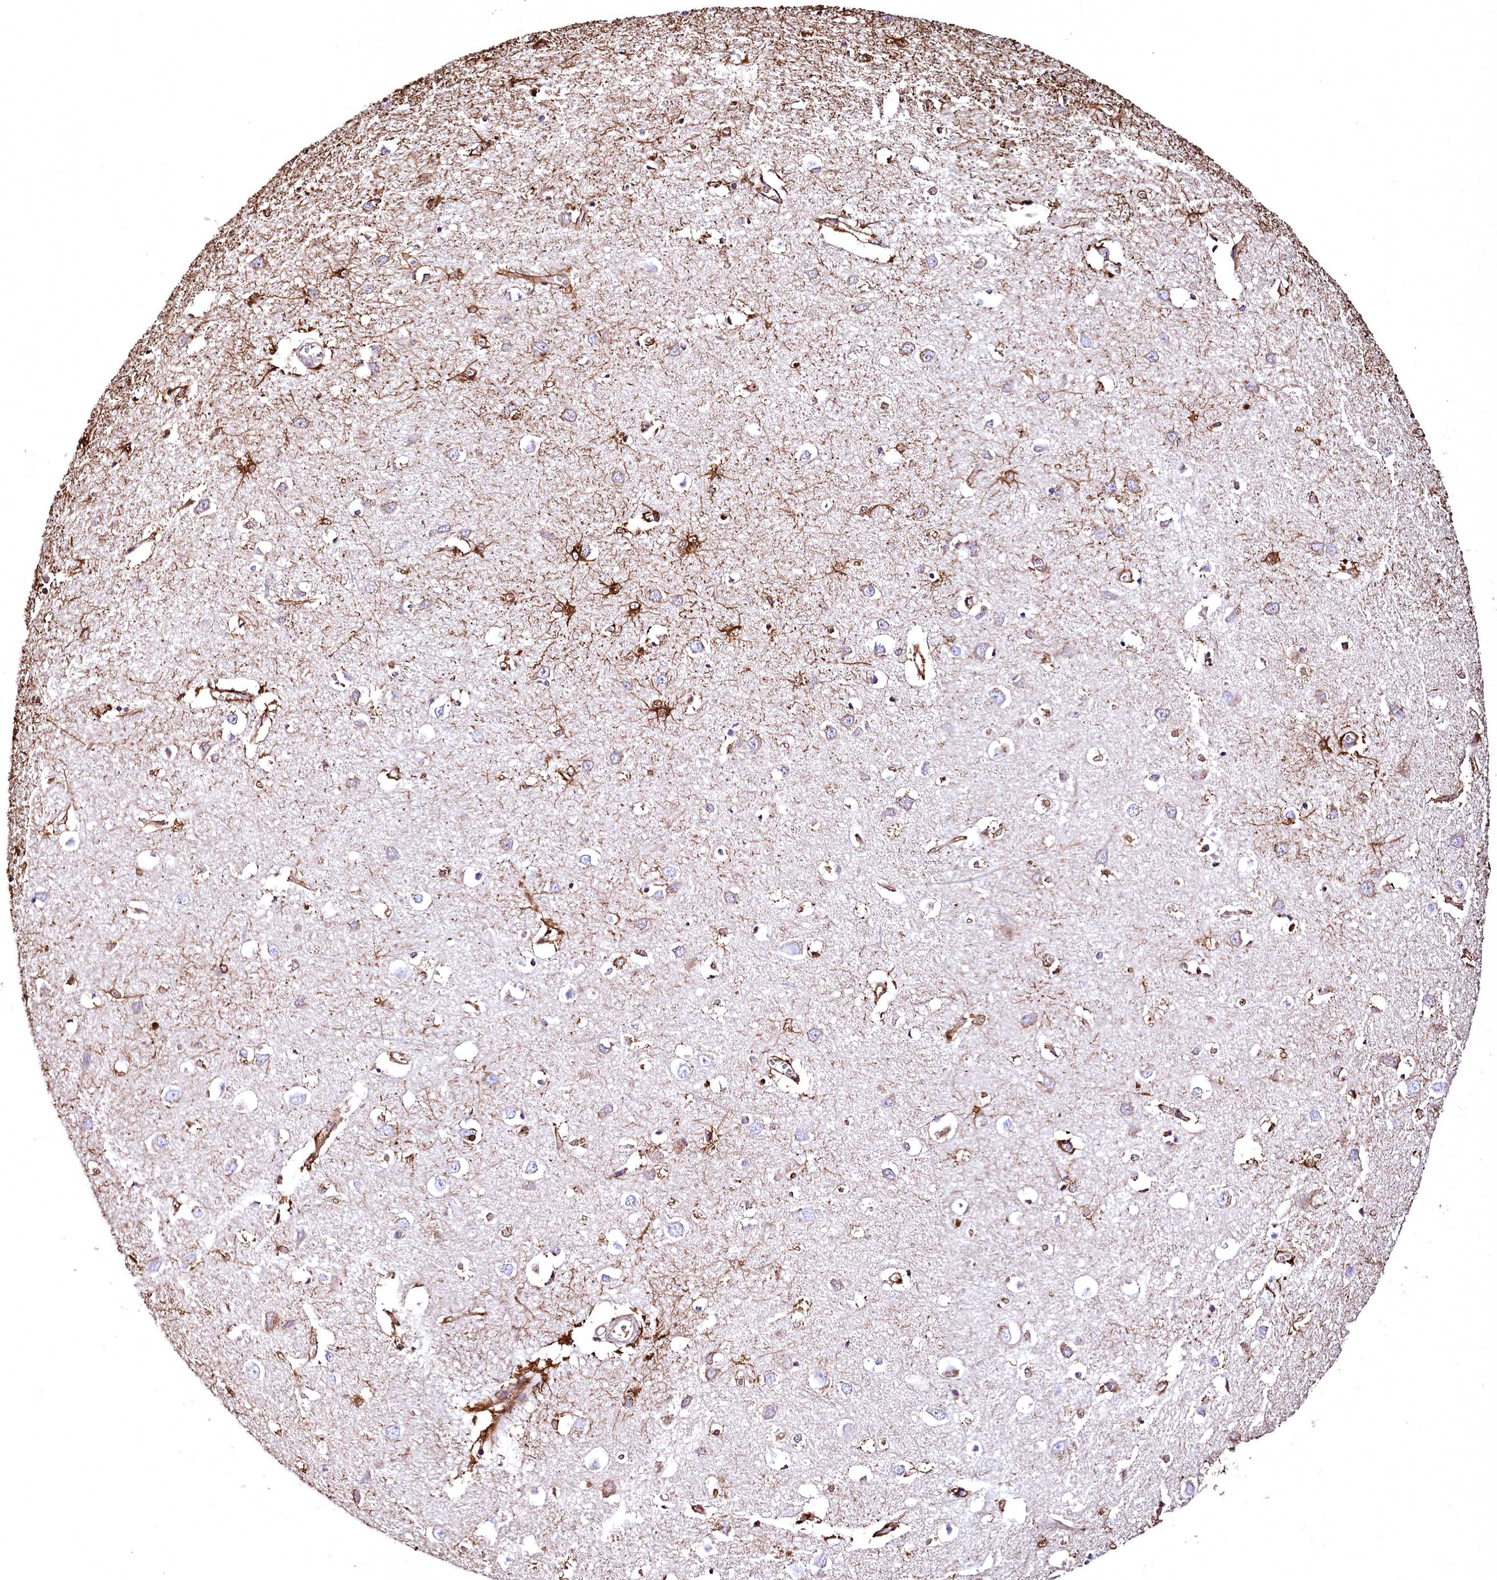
{"staining": {"intensity": "moderate", "quantity": "25%-75%", "location": "cytoplasmic/membranous"}, "tissue": "cerebral cortex", "cell_type": "Endothelial cells", "image_type": "normal", "snomed": [{"axis": "morphology", "description": "Normal tissue, NOS"}, {"axis": "topography", "description": "Cerebral cortex"}], "caption": "Immunohistochemistry of normal human cerebral cortex shows medium levels of moderate cytoplasmic/membranous staining in about 25%-75% of endothelial cells.", "gene": "RARS2", "patient": {"sex": "female", "age": 64}}